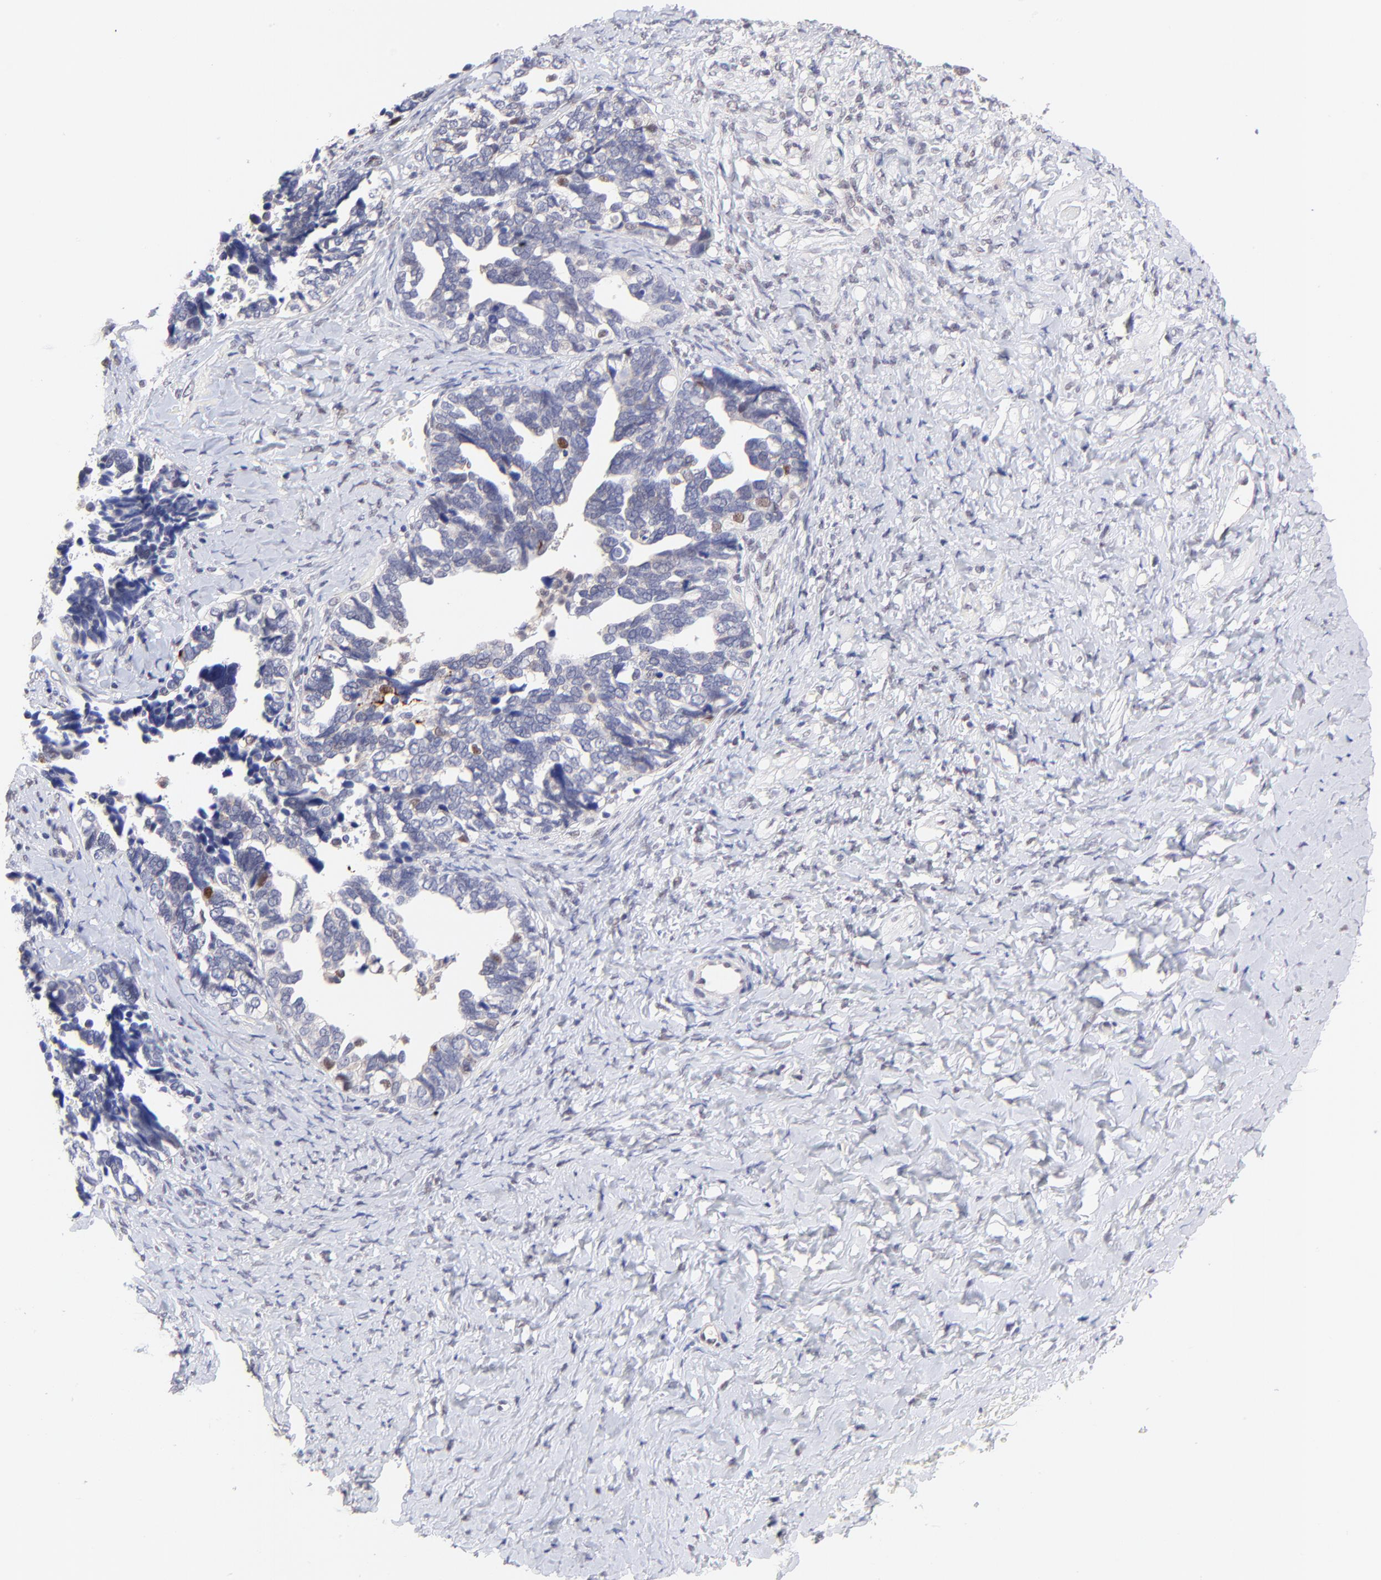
{"staining": {"intensity": "negative", "quantity": "none", "location": "none"}, "tissue": "ovarian cancer", "cell_type": "Tumor cells", "image_type": "cancer", "snomed": [{"axis": "morphology", "description": "Cystadenocarcinoma, serous, NOS"}, {"axis": "topography", "description": "Ovary"}], "caption": "A high-resolution image shows immunohistochemistry staining of ovarian serous cystadenocarcinoma, which exhibits no significant positivity in tumor cells.", "gene": "ZNF747", "patient": {"sex": "female", "age": 77}}